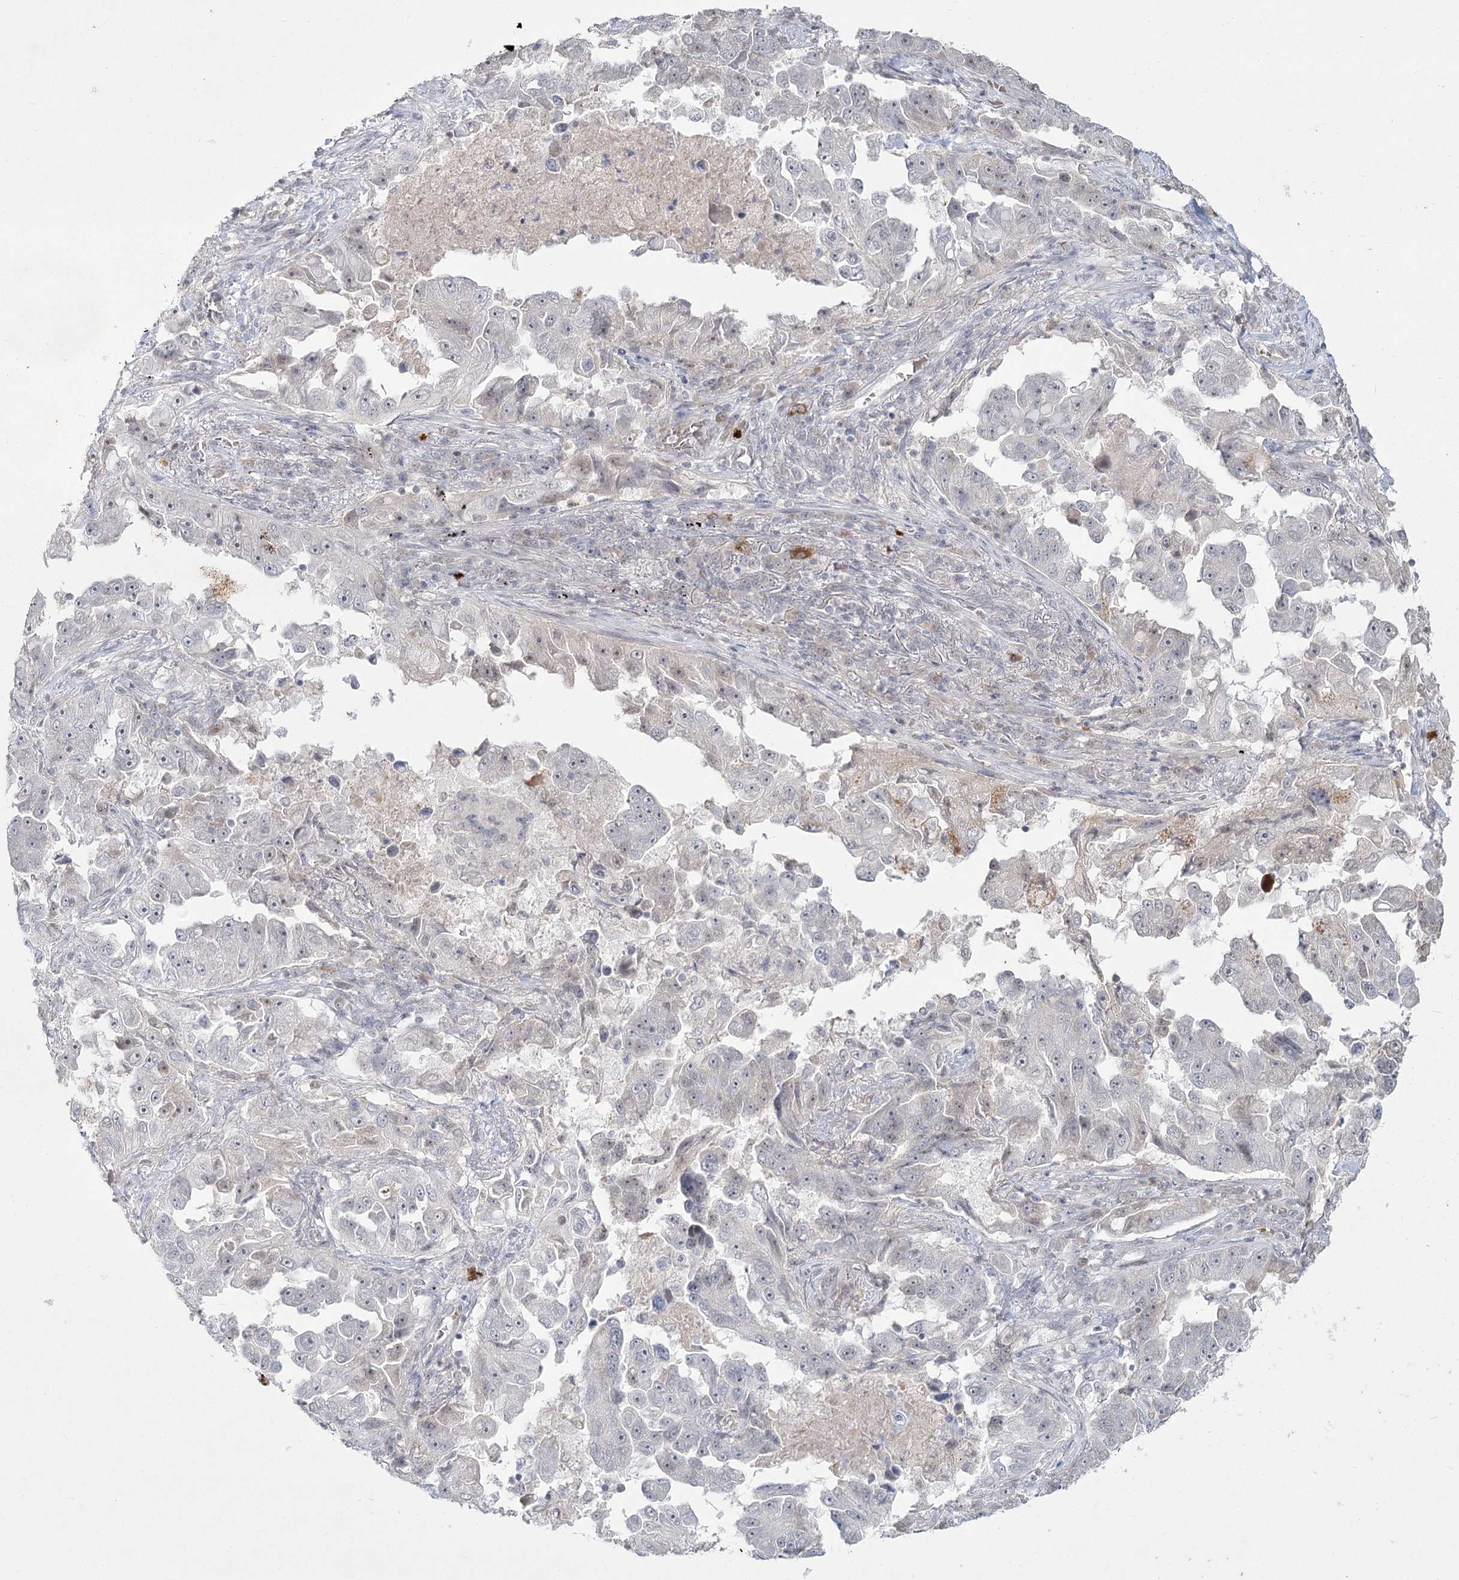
{"staining": {"intensity": "negative", "quantity": "none", "location": "none"}, "tissue": "lung cancer", "cell_type": "Tumor cells", "image_type": "cancer", "snomed": [{"axis": "morphology", "description": "Adenocarcinoma, NOS"}, {"axis": "topography", "description": "Lung"}], "caption": "Tumor cells are negative for protein expression in human adenocarcinoma (lung). Brightfield microscopy of IHC stained with DAB (brown) and hematoxylin (blue), captured at high magnification.", "gene": "LY6G5C", "patient": {"sex": "female", "age": 51}}